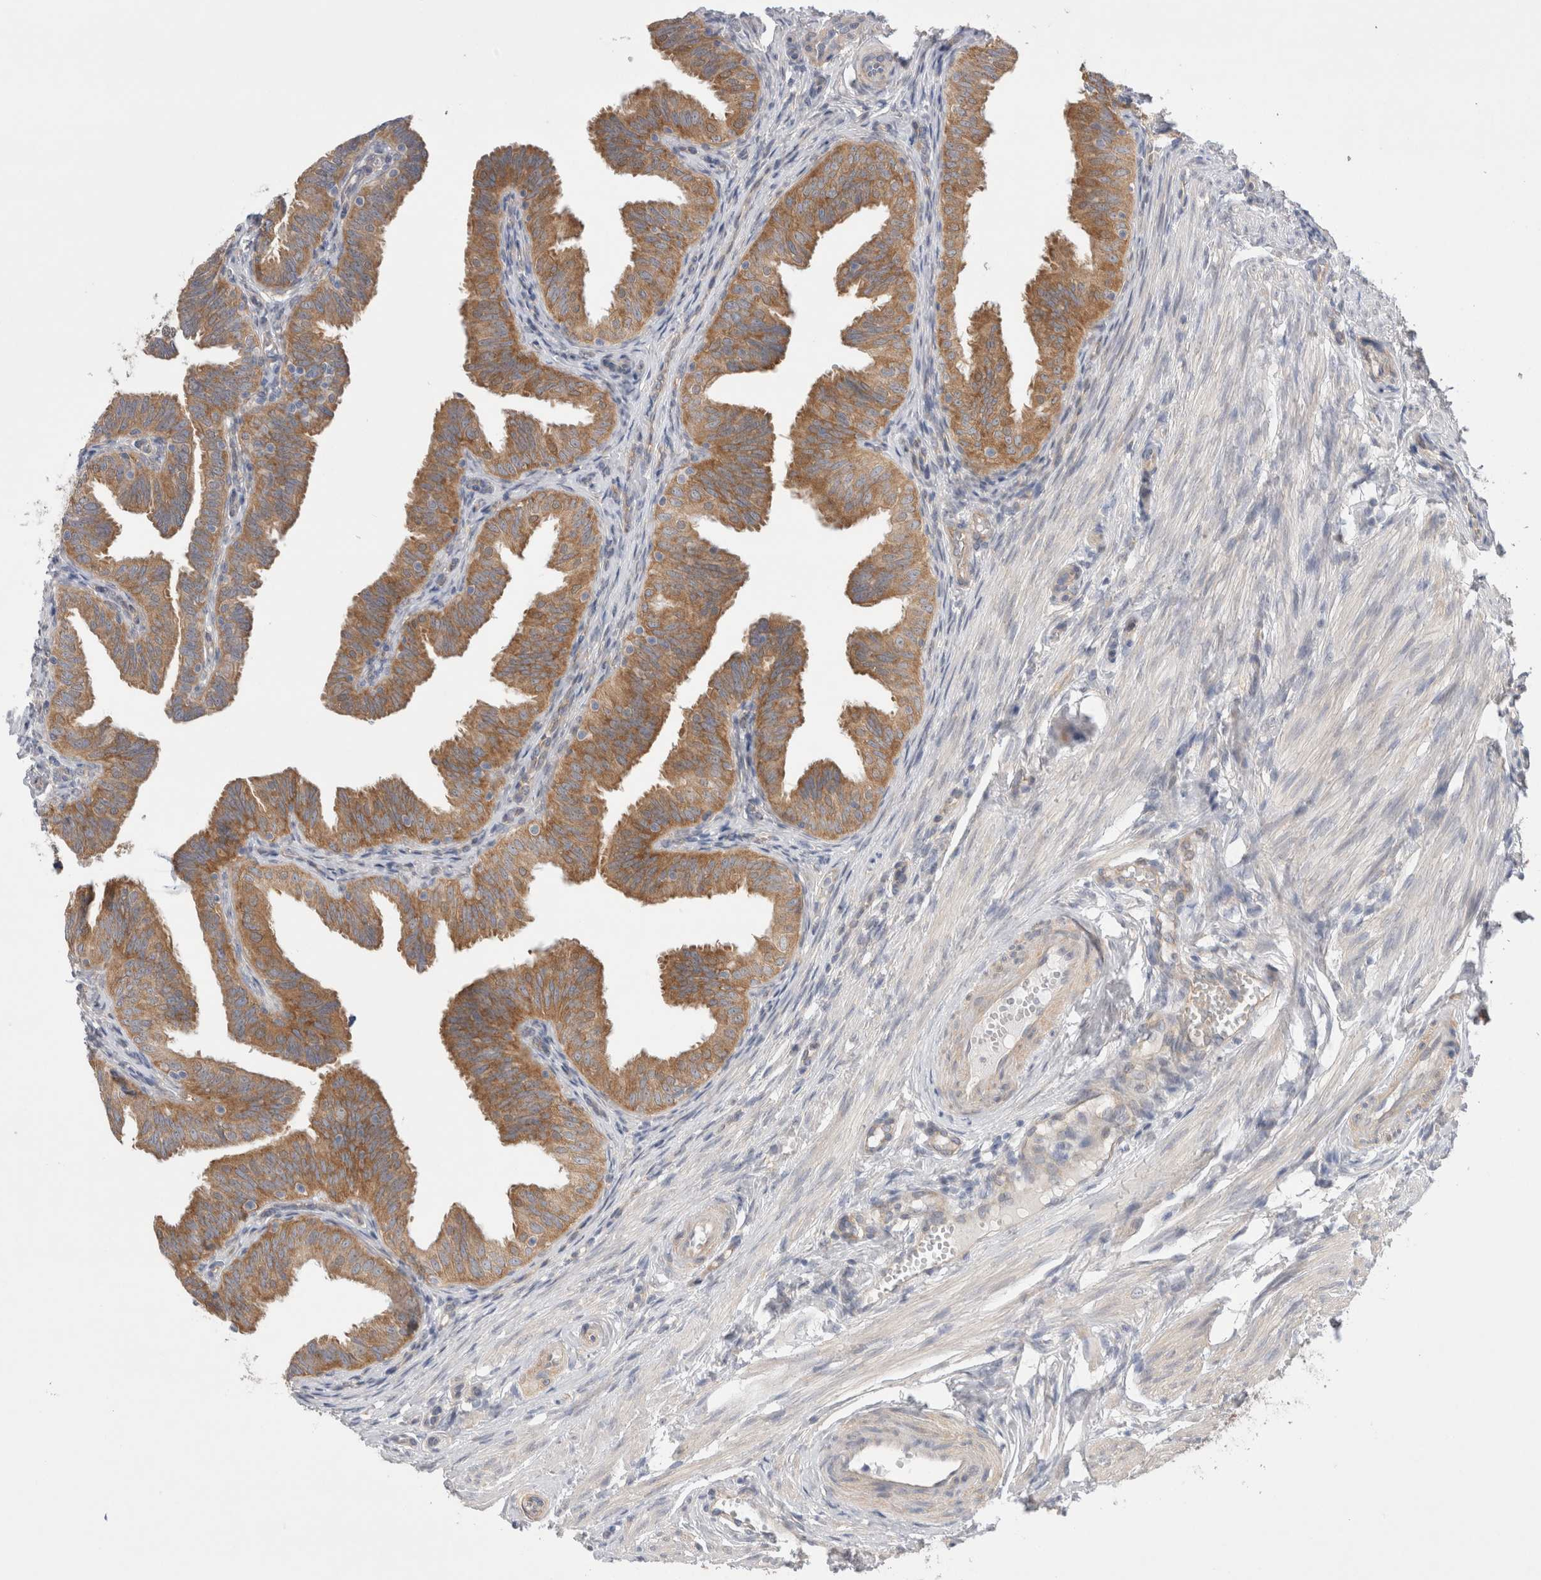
{"staining": {"intensity": "moderate", "quantity": ">75%", "location": "cytoplasmic/membranous"}, "tissue": "fallopian tube", "cell_type": "Glandular cells", "image_type": "normal", "snomed": [{"axis": "morphology", "description": "Normal tissue, NOS"}, {"axis": "topography", "description": "Fallopian tube"}], "caption": "A micrograph showing moderate cytoplasmic/membranous staining in about >75% of glandular cells in unremarkable fallopian tube, as visualized by brown immunohistochemical staining.", "gene": "WIPF2", "patient": {"sex": "female", "age": 35}}